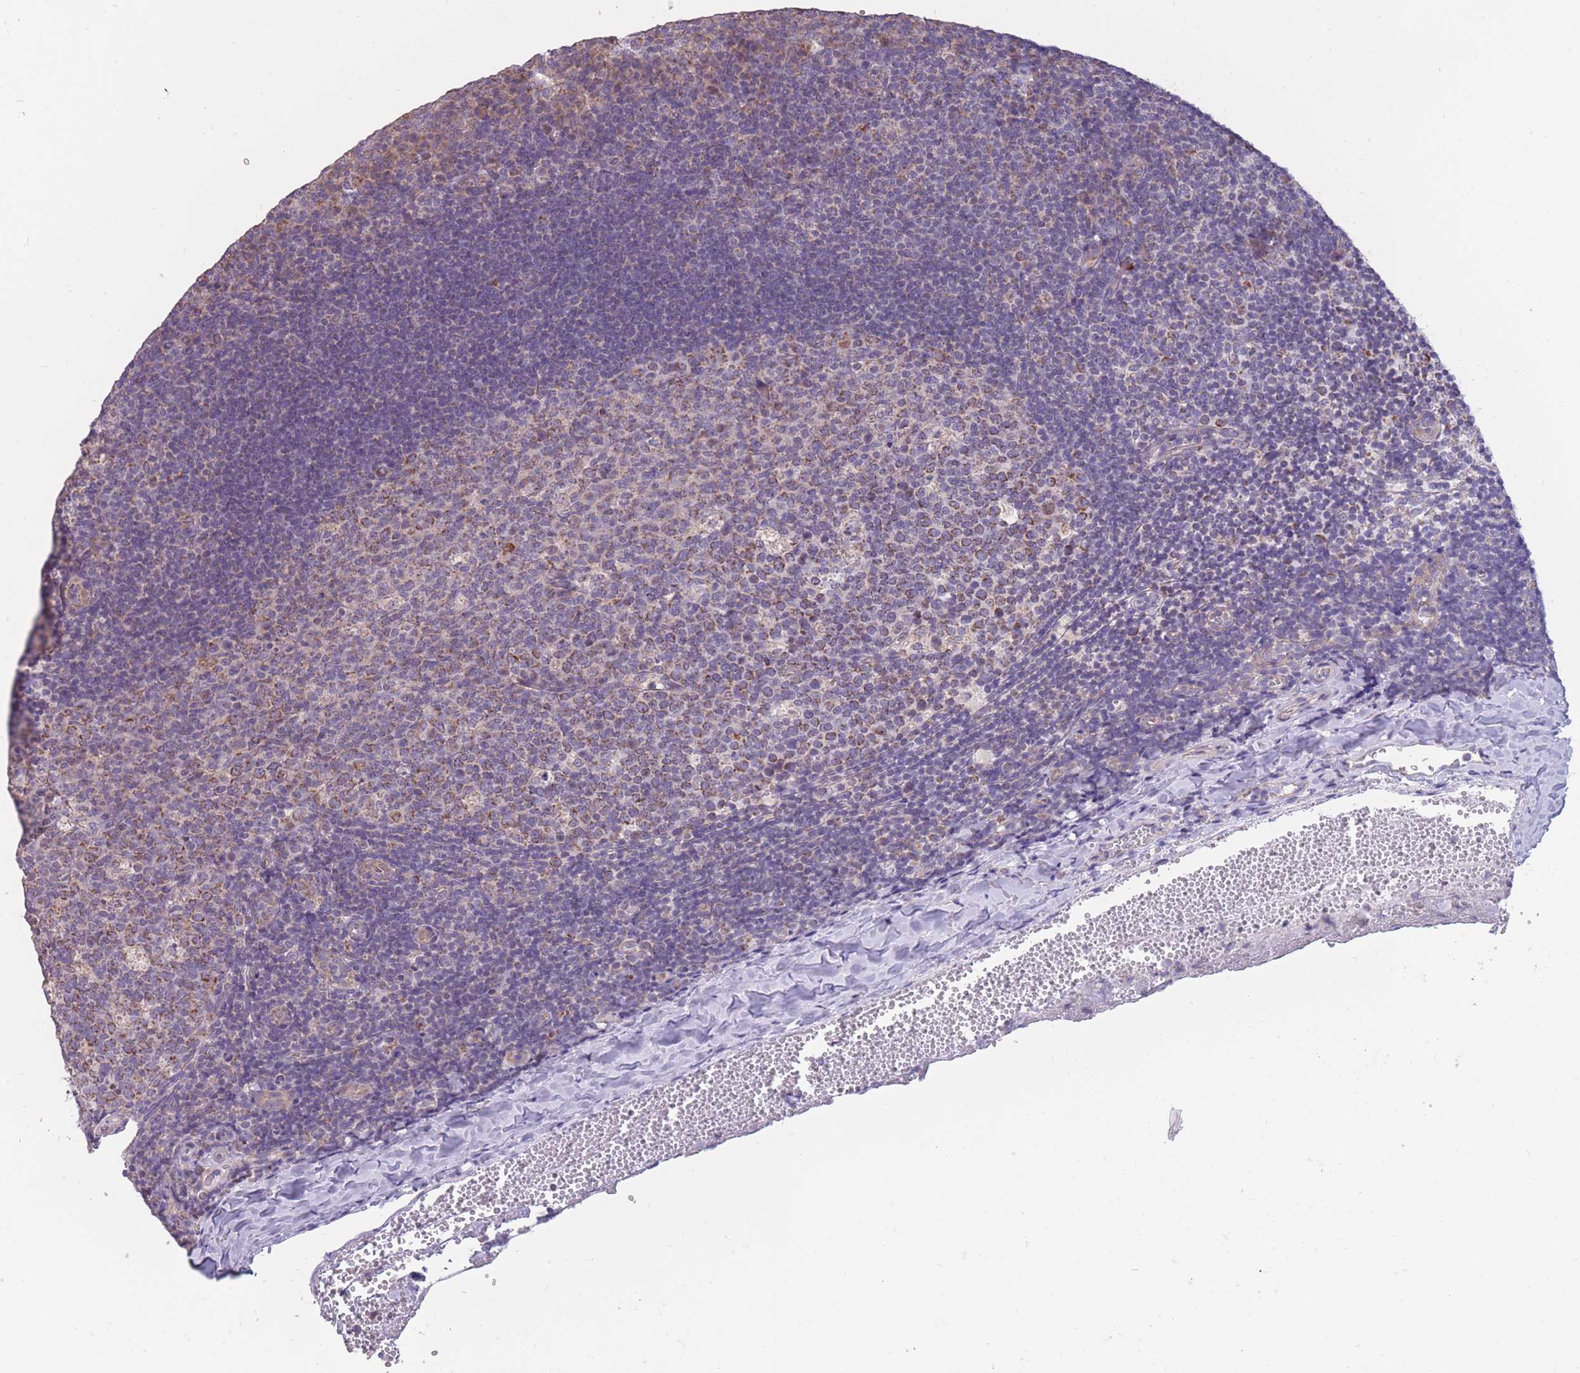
{"staining": {"intensity": "moderate", "quantity": "25%-75%", "location": "cytoplasmic/membranous"}, "tissue": "tonsil", "cell_type": "Germinal center cells", "image_type": "normal", "snomed": [{"axis": "morphology", "description": "Normal tissue, NOS"}, {"axis": "topography", "description": "Tonsil"}], "caption": "An IHC micrograph of benign tissue is shown. Protein staining in brown shows moderate cytoplasmic/membranous positivity in tonsil within germinal center cells. Using DAB (brown) and hematoxylin (blue) stains, captured at high magnification using brightfield microscopy.", "gene": "MRPS18C", "patient": {"sex": "male", "age": 17}}